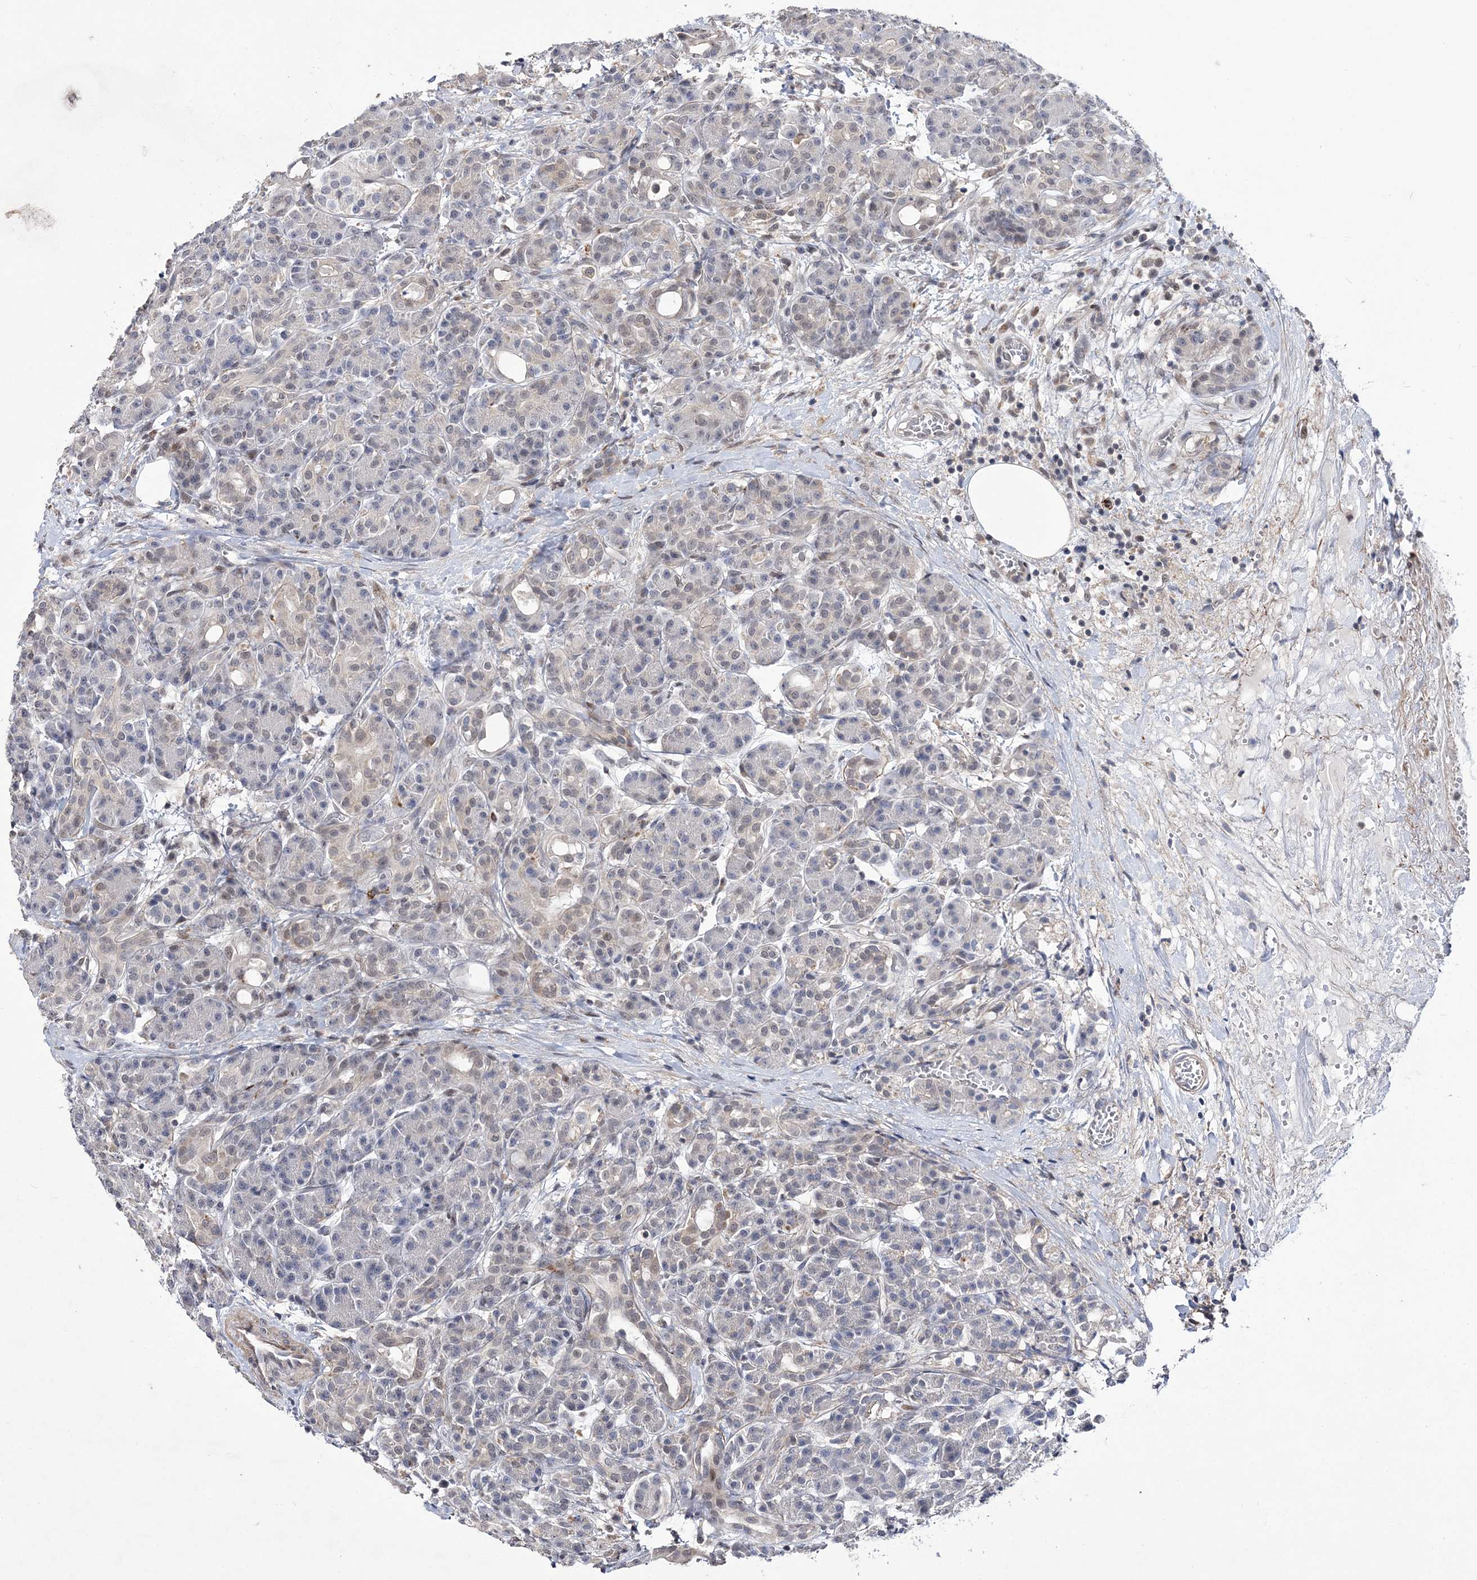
{"staining": {"intensity": "negative", "quantity": "none", "location": "none"}, "tissue": "pancreas", "cell_type": "Exocrine glandular cells", "image_type": "normal", "snomed": [{"axis": "morphology", "description": "Normal tissue, NOS"}, {"axis": "topography", "description": "Pancreas"}], "caption": "Immunohistochemistry (IHC) micrograph of benign human pancreas stained for a protein (brown), which shows no positivity in exocrine glandular cells. The staining is performed using DAB brown chromogen with nuclei counter-stained in using hematoxylin.", "gene": "BOD1L1", "patient": {"sex": "male", "age": 63}}